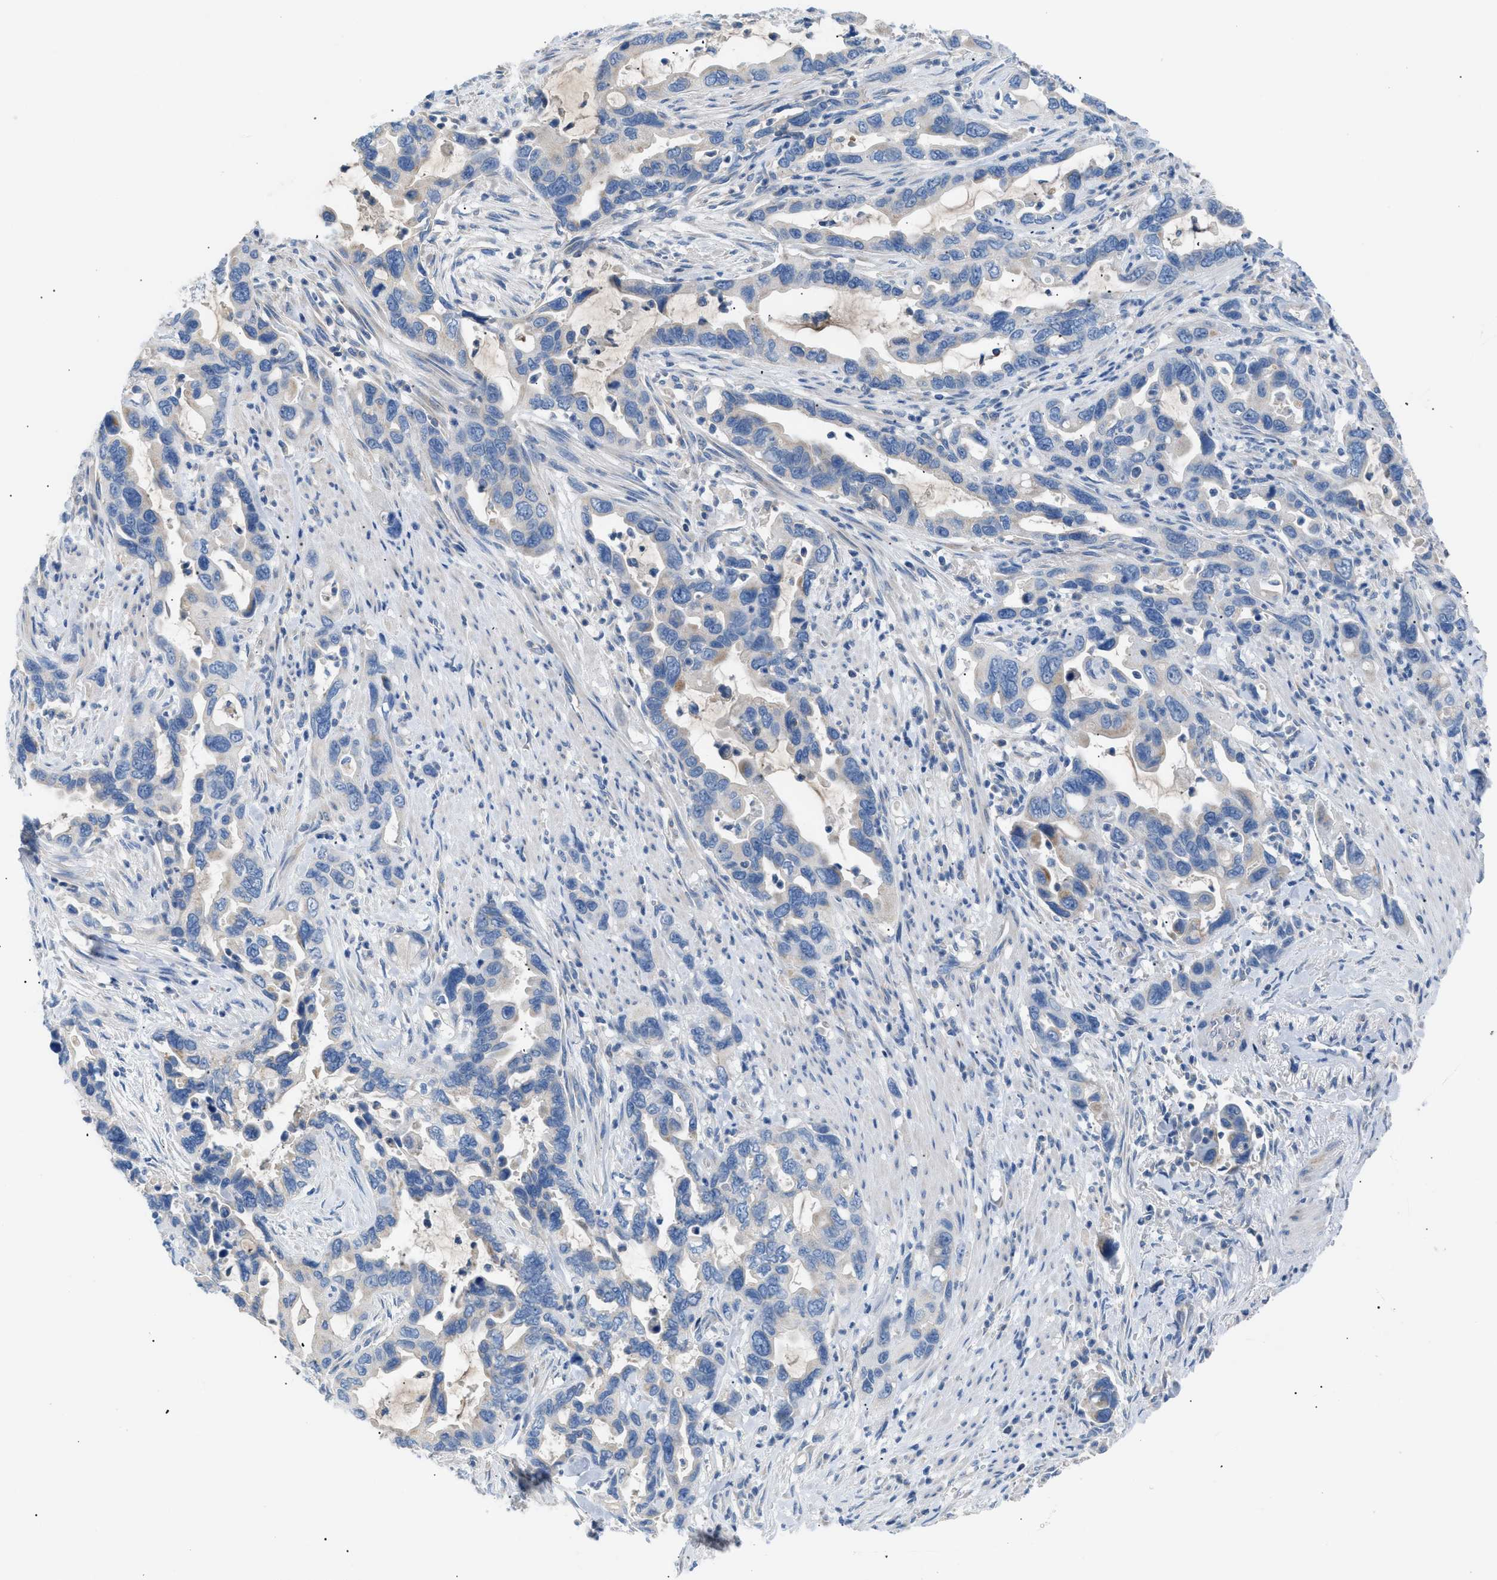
{"staining": {"intensity": "weak", "quantity": "<25%", "location": "cytoplasmic/membranous"}, "tissue": "pancreatic cancer", "cell_type": "Tumor cells", "image_type": "cancer", "snomed": [{"axis": "morphology", "description": "Adenocarcinoma, NOS"}, {"axis": "topography", "description": "Pancreas"}], "caption": "Histopathology image shows no significant protein staining in tumor cells of adenocarcinoma (pancreatic).", "gene": "ILDR1", "patient": {"sex": "female", "age": 70}}